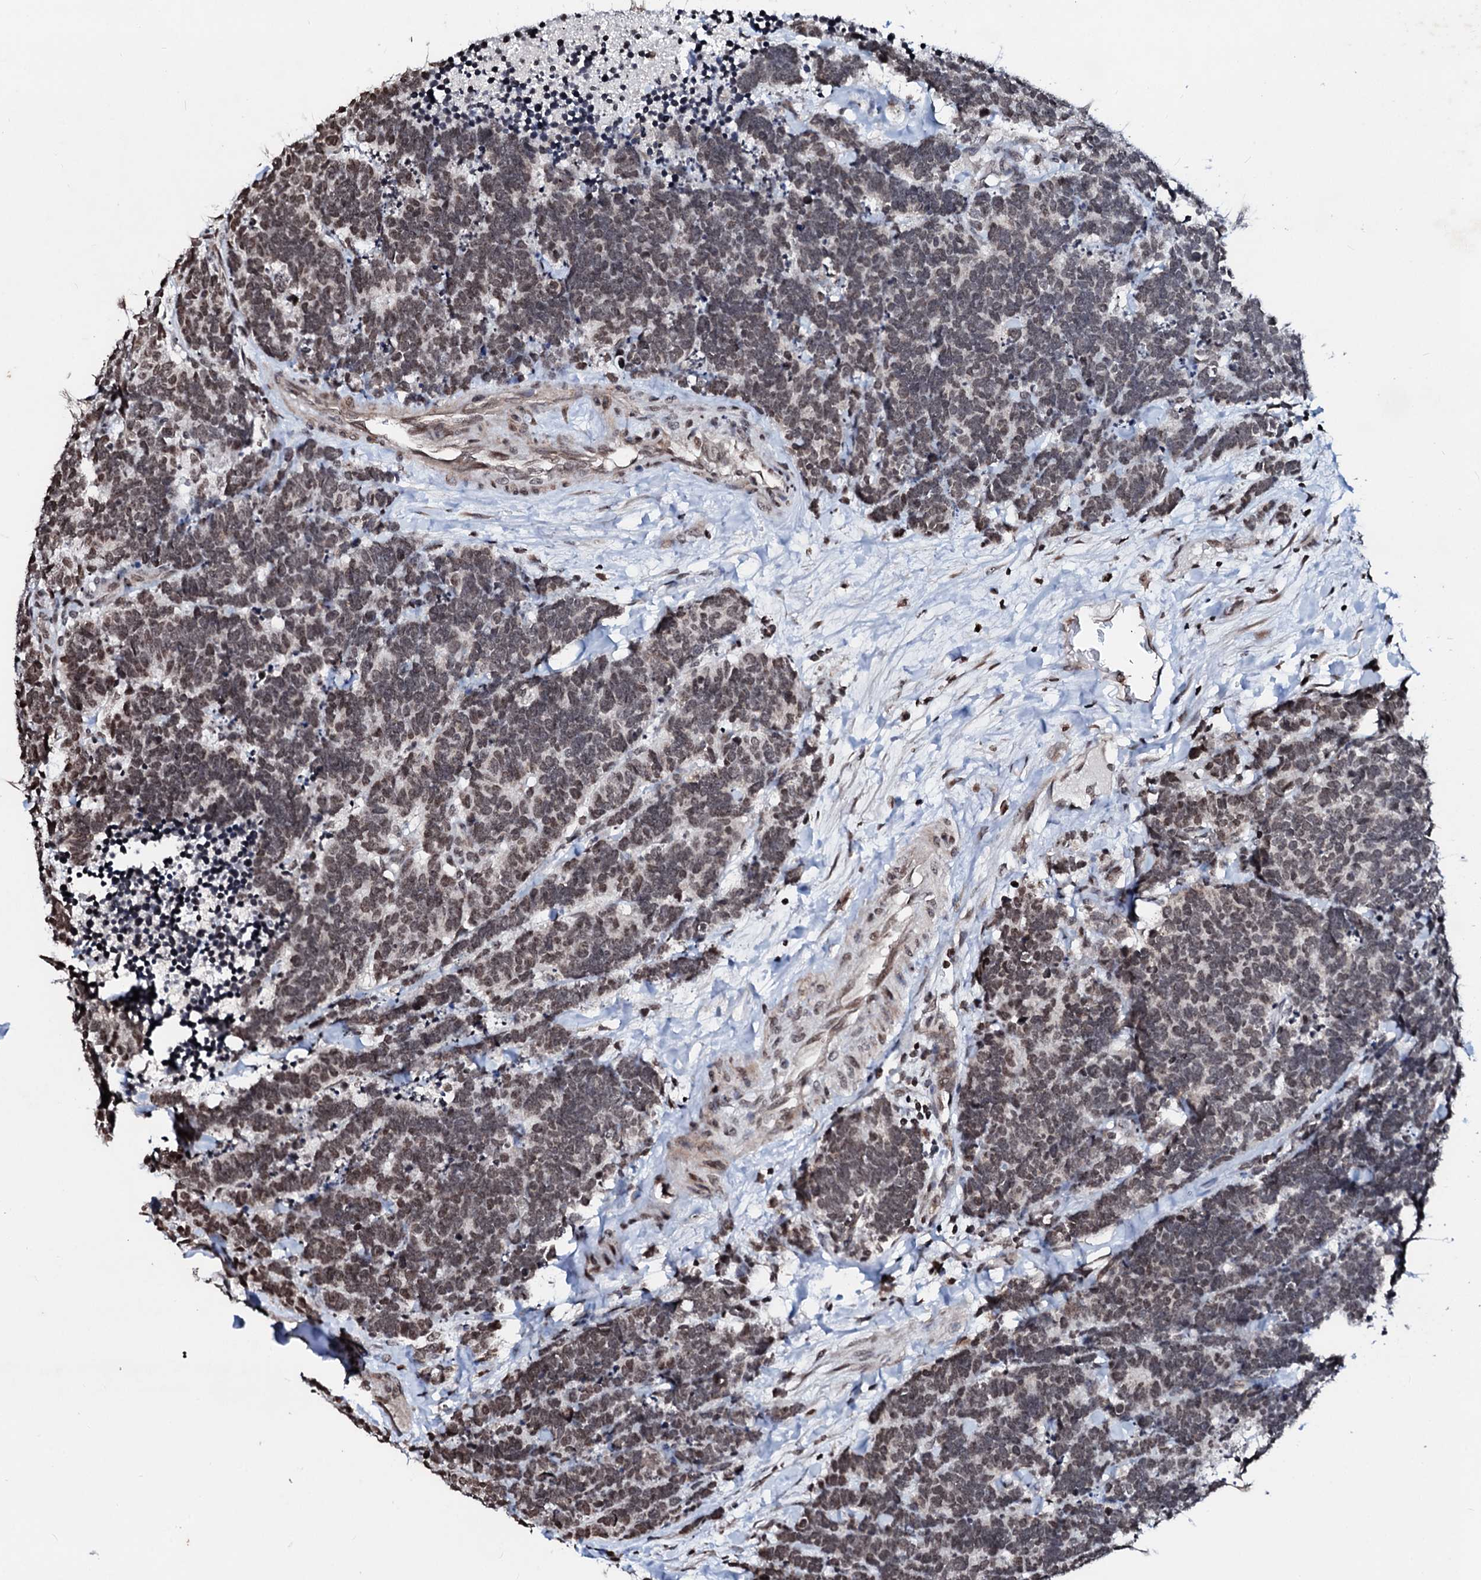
{"staining": {"intensity": "weak", "quantity": ">75%", "location": "nuclear"}, "tissue": "carcinoid", "cell_type": "Tumor cells", "image_type": "cancer", "snomed": [{"axis": "morphology", "description": "Carcinoma, NOS"}, {"axis": "morphology", "description": "Carcinoid, malignant, NOS"}, {"axis": "topography", "description": "Urinary bladder"}], "caption": "Protein staining of carcinoma tissue exhibits weak nuclear expression in approximately >75% of tumor cells. The protein of interest is stained brown, and the nuclei are stained in blue (DAB IHC with brightfield microscopy, high magnification).", "gene": "LSM11", "patient": {"sex": "male", "age": 57}}